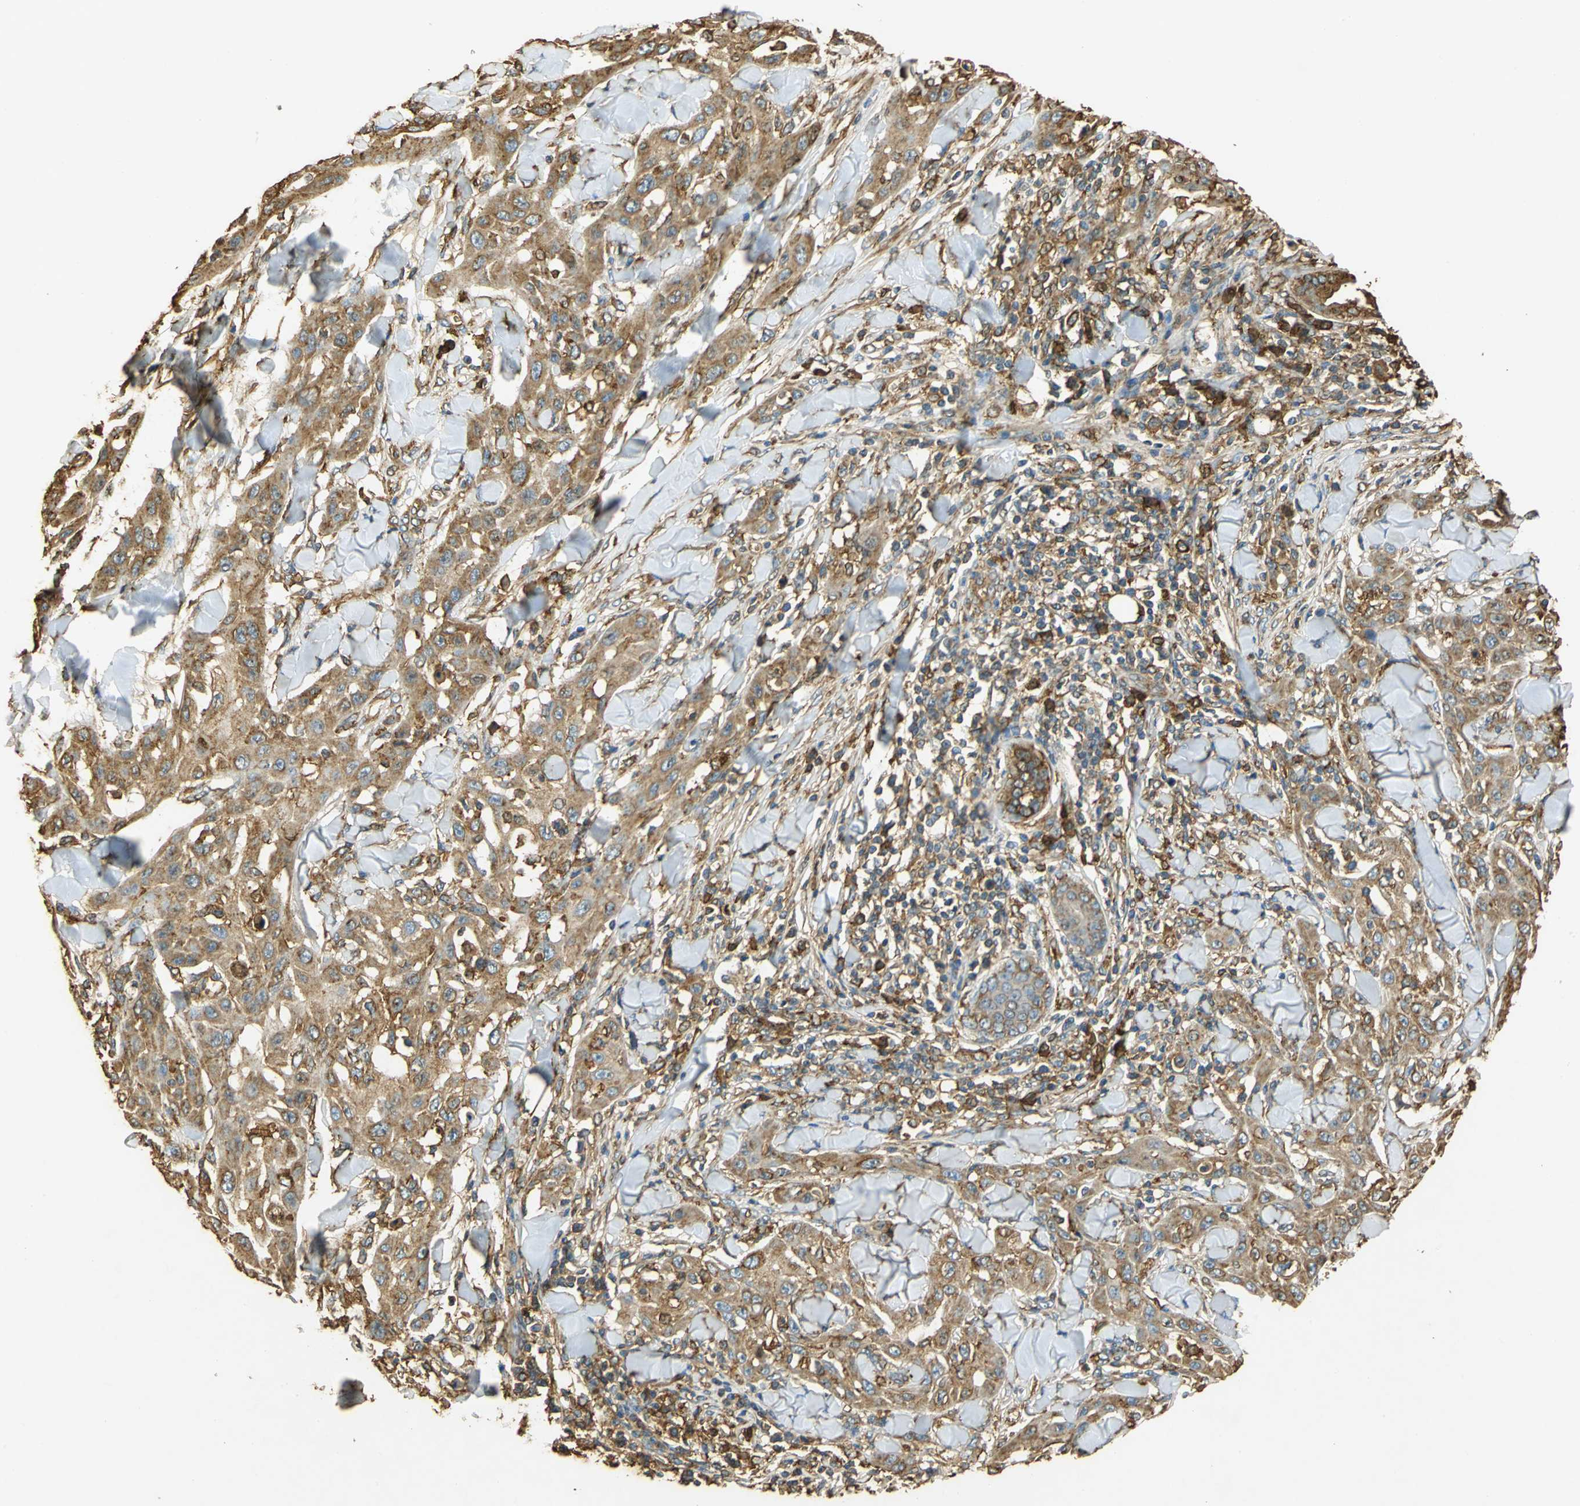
{"staining": {"intensity": "strong", "quantity": ">75%", "location": "cytoplasmic/membranous"}, "tissue": "skin cancer", "cell_type": "Tumor cells", "image_type": "cancer", "snomed": [{"axis": "morphology", "description": "Squamous cell carcinoma, NOS"}, {"axis": "topography", "description": "Skin"}], "caption": "Skin cancer (squamous cell carcinoma) stained with a brown dye displays strong cytoplasmic/membranous positive positivity in approximately >75% of tumor cells.", "gene": "HSP90B1", "patient": {"sex": "male", "age": 24}}